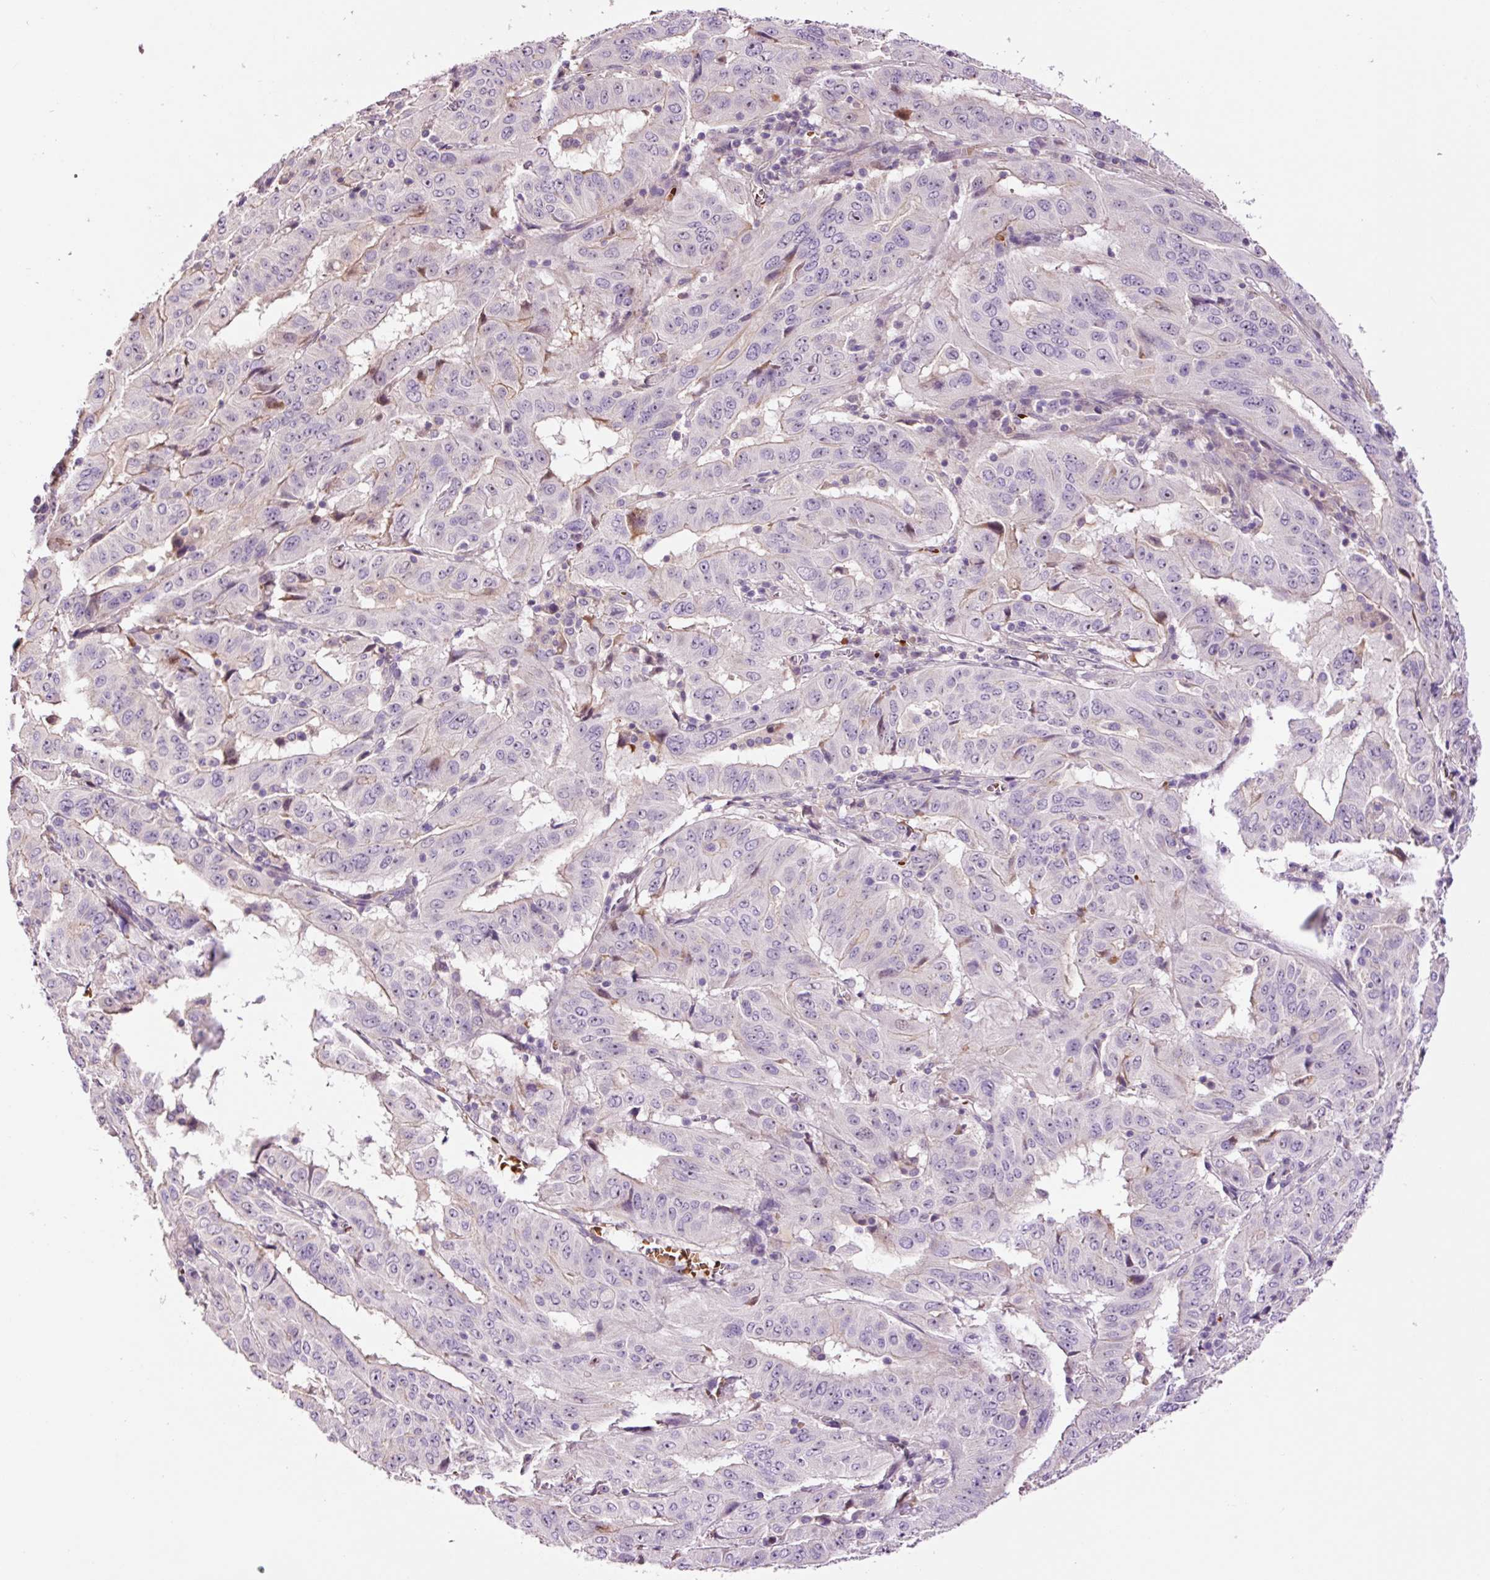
{"staining": {"intensity": "weak", "quantity": "<25%", "location": "cytoplasmic/membranous"}, "tissue": "pancreatic cancer", "cell_type": "Tumor cells", "image_type": "cancer", "snomed": [{"axis": "morphology", "description": "Adenocarcinoma, NOS"}, {"axis": "topography", "description": "Pancreas"}], "caption": "Immunohistochemical staining of human adenocarcinoma (pancreatic) shows no significant staining in tumor cells.", "gene": "TMEM235", "patient": {"sex": "male", "age": 63}}